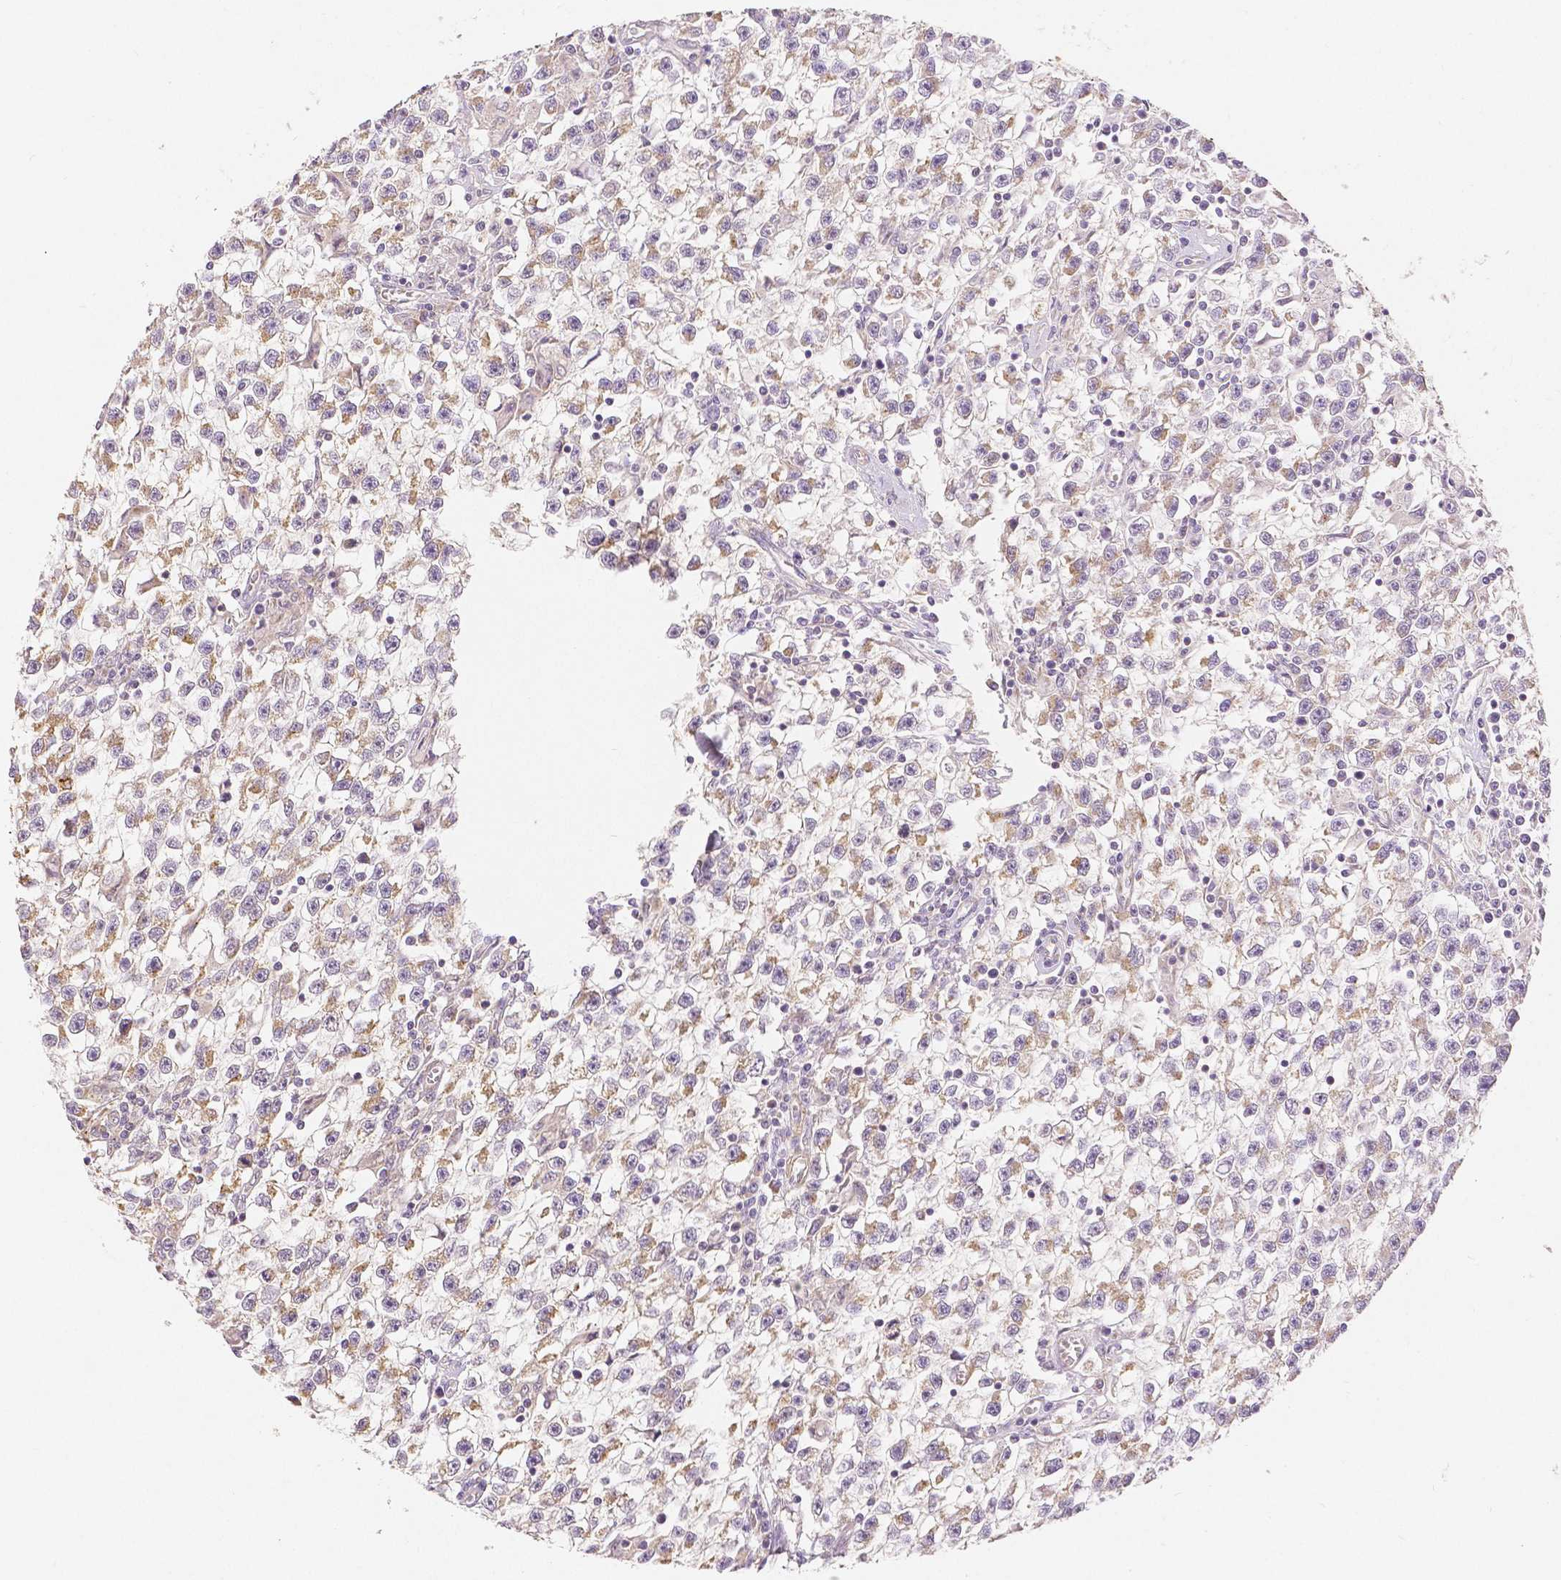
{"staining": {"intensity": "moderate", "quantity": "25%-75%", "location": "cytoplasmic/membranous"}, "tissue": "testis cancer", "cell_type": "Tumor cells", "image_type": "cancer", "snomed": [{"axis": "morphology", "description": "Seminoma, NOS"}, {"axis": "topography", "description": "Testis"}], "caption": "DAB (3,3'-diaminobenzidine) immunohistochemical staining of testis cancer (seminoma) demonstrates moderate cytoplasmic/membranous protein expression in approximately 25%-75% of tumor cells. (DAB (3,3'-diaminobenzidine) IHC, brown staining for protein, blue staining for nuclei).", "gene": "RHOT1", "patient": {"sex": "male", "age": 31}}